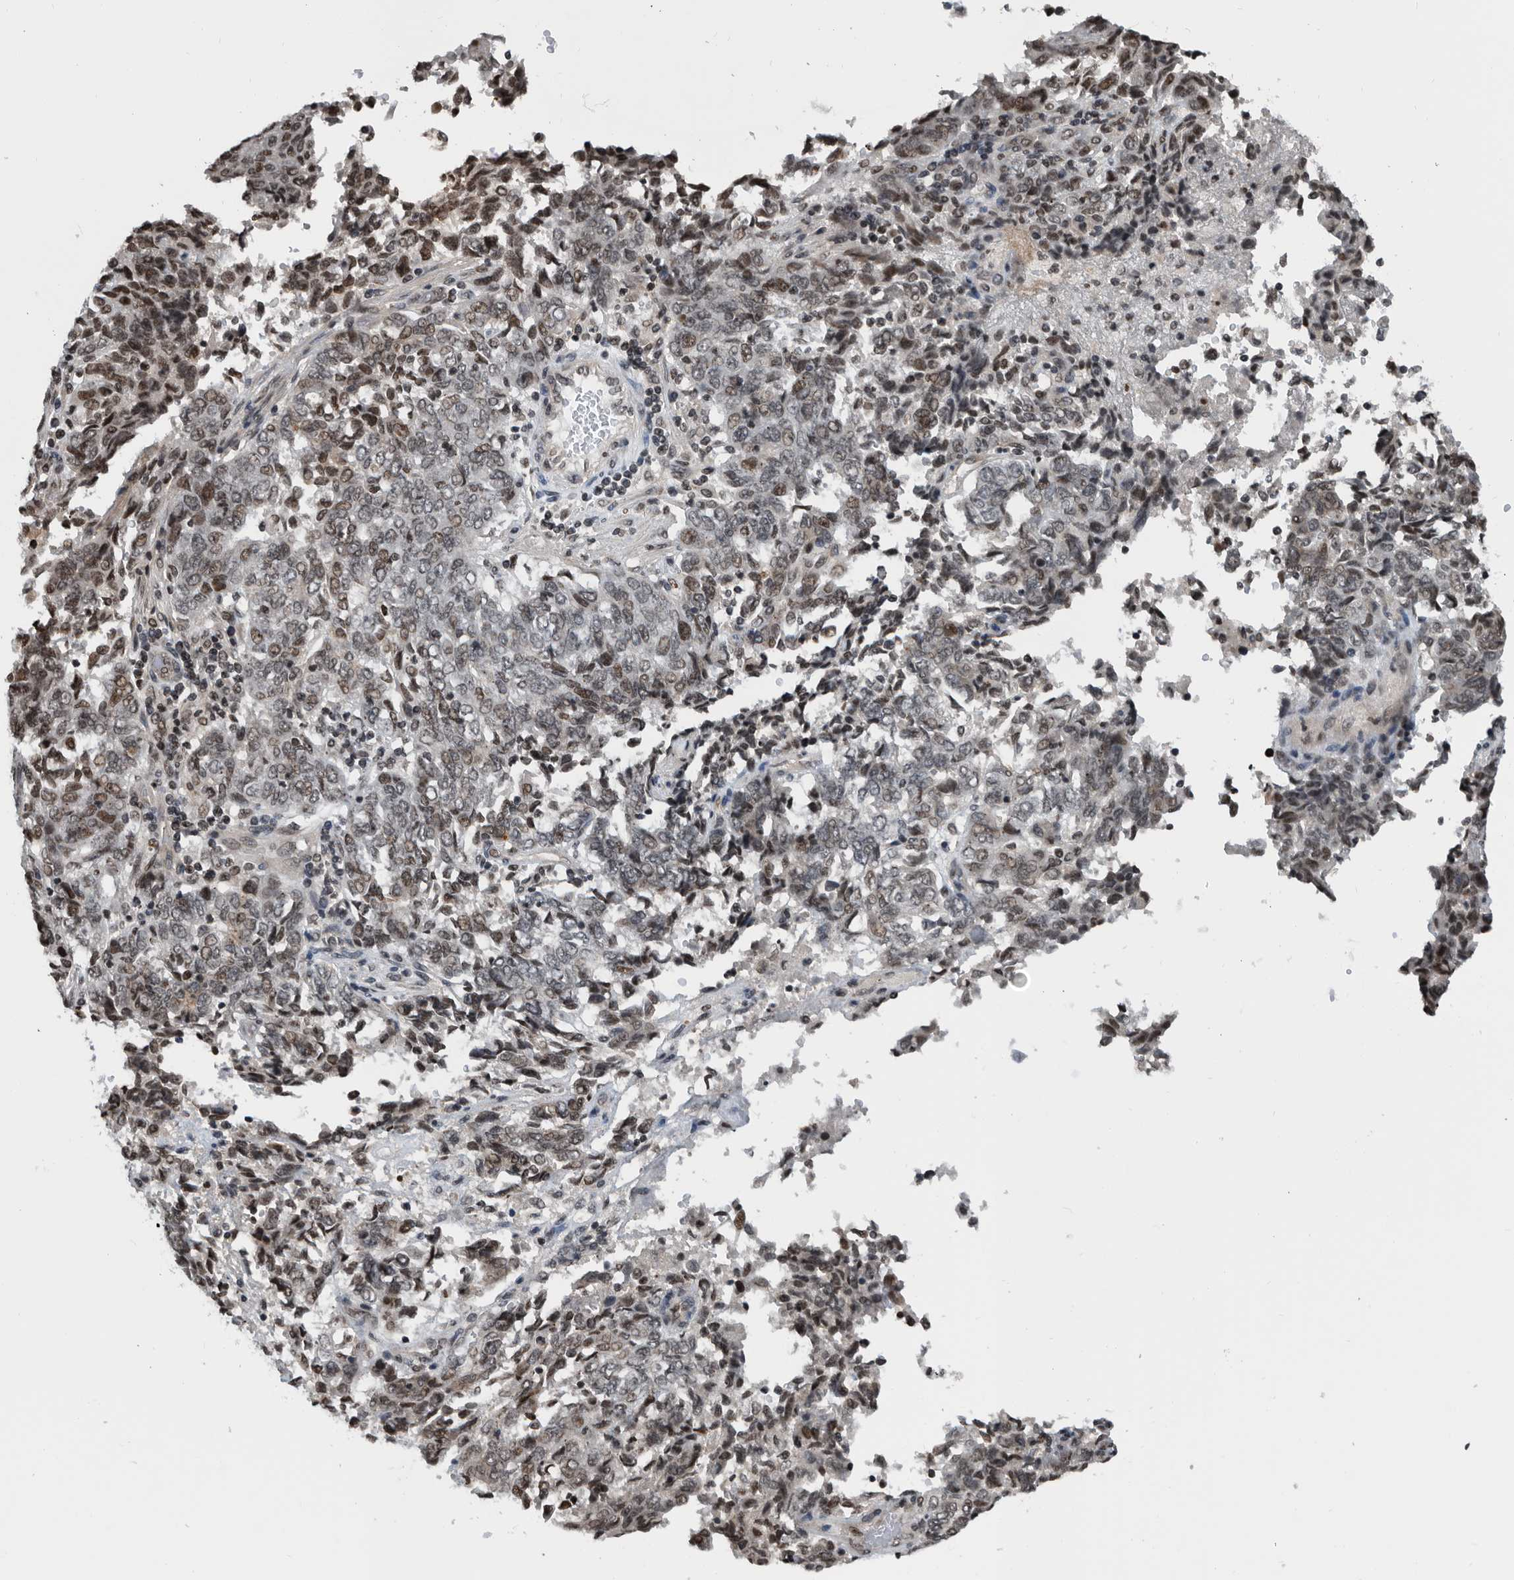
{"staining": {"intensity": "weak", "quantity": "25%-75%", "location": "nuclear"}, "tissue": "endometrial cancer", "cell_type": "Tumor cells", "image_type": "cancer", "snomed": [{"axis": "morphology", "description": "Adenocarcinoma, NOS"}, {"axis": "topography", "description": "Endometrium"}], "caption": "Protein staining of endometrial adenocarcinoma tissue demonstrates weak nuclear positivity in about 25%-75% of tumor cells.", "gene": "SNRNP48", "patient": {"sex": "female", "age": 80}}